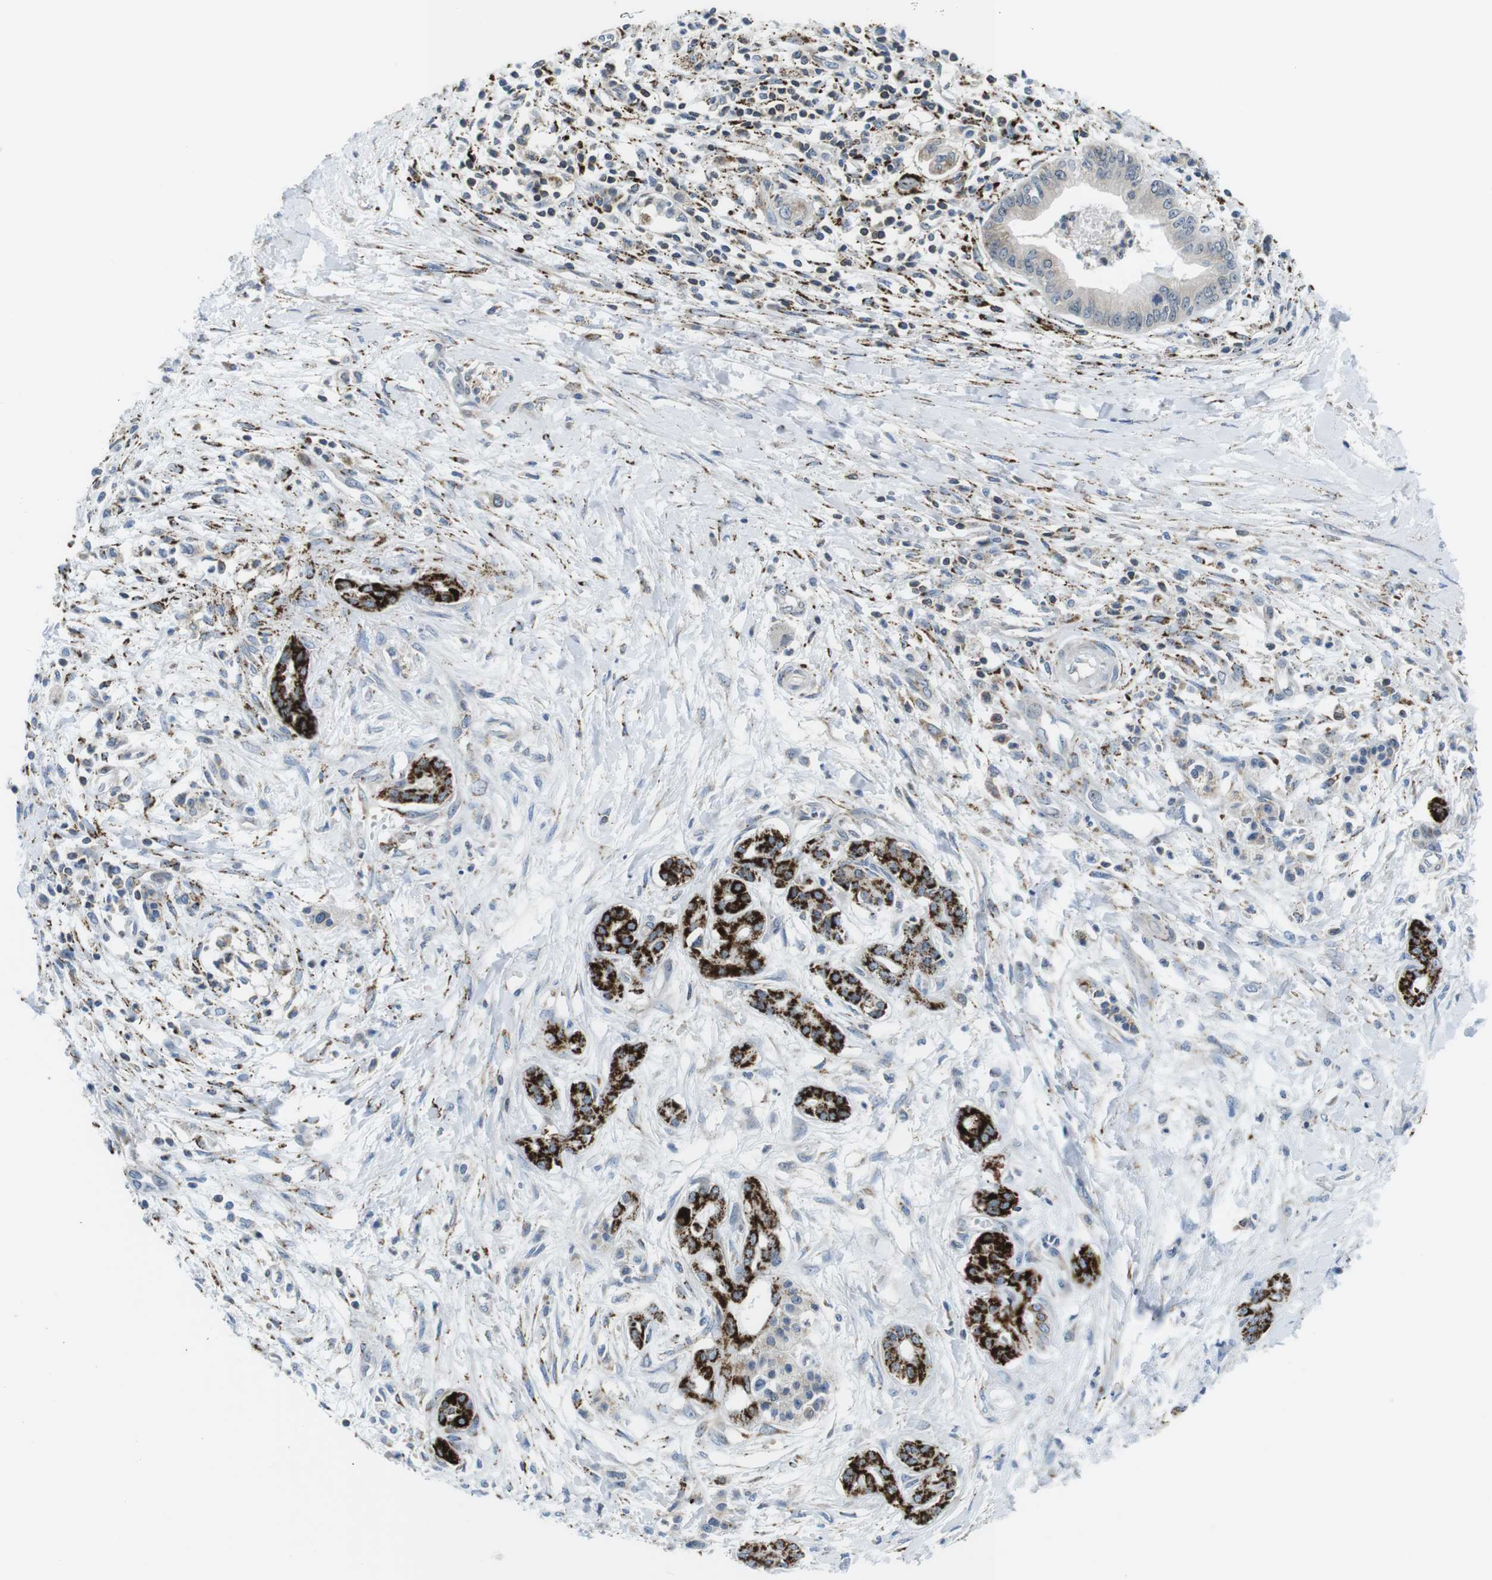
{"staining": {"intensity": "weak", "quantity": ">75%", "location": "cytoplasmic/membranous"}, "tissue": "pancreatic cancer", "cell_type": "Tumor cells", "image_type": "cancer", "snomed": [{"axis": "morphology", "description": "Adenocarcinoma, NOS"}, {"axis": "topography", "description": "Pancreas"}], "caption": "Protein expression analysis of pancreatic cancer exhibits weak cytoplasmic/membranous positivity in about >75% of tumor cells.", "gene": "KCNE3", "patient": {"sex": "male", "age": 56}}